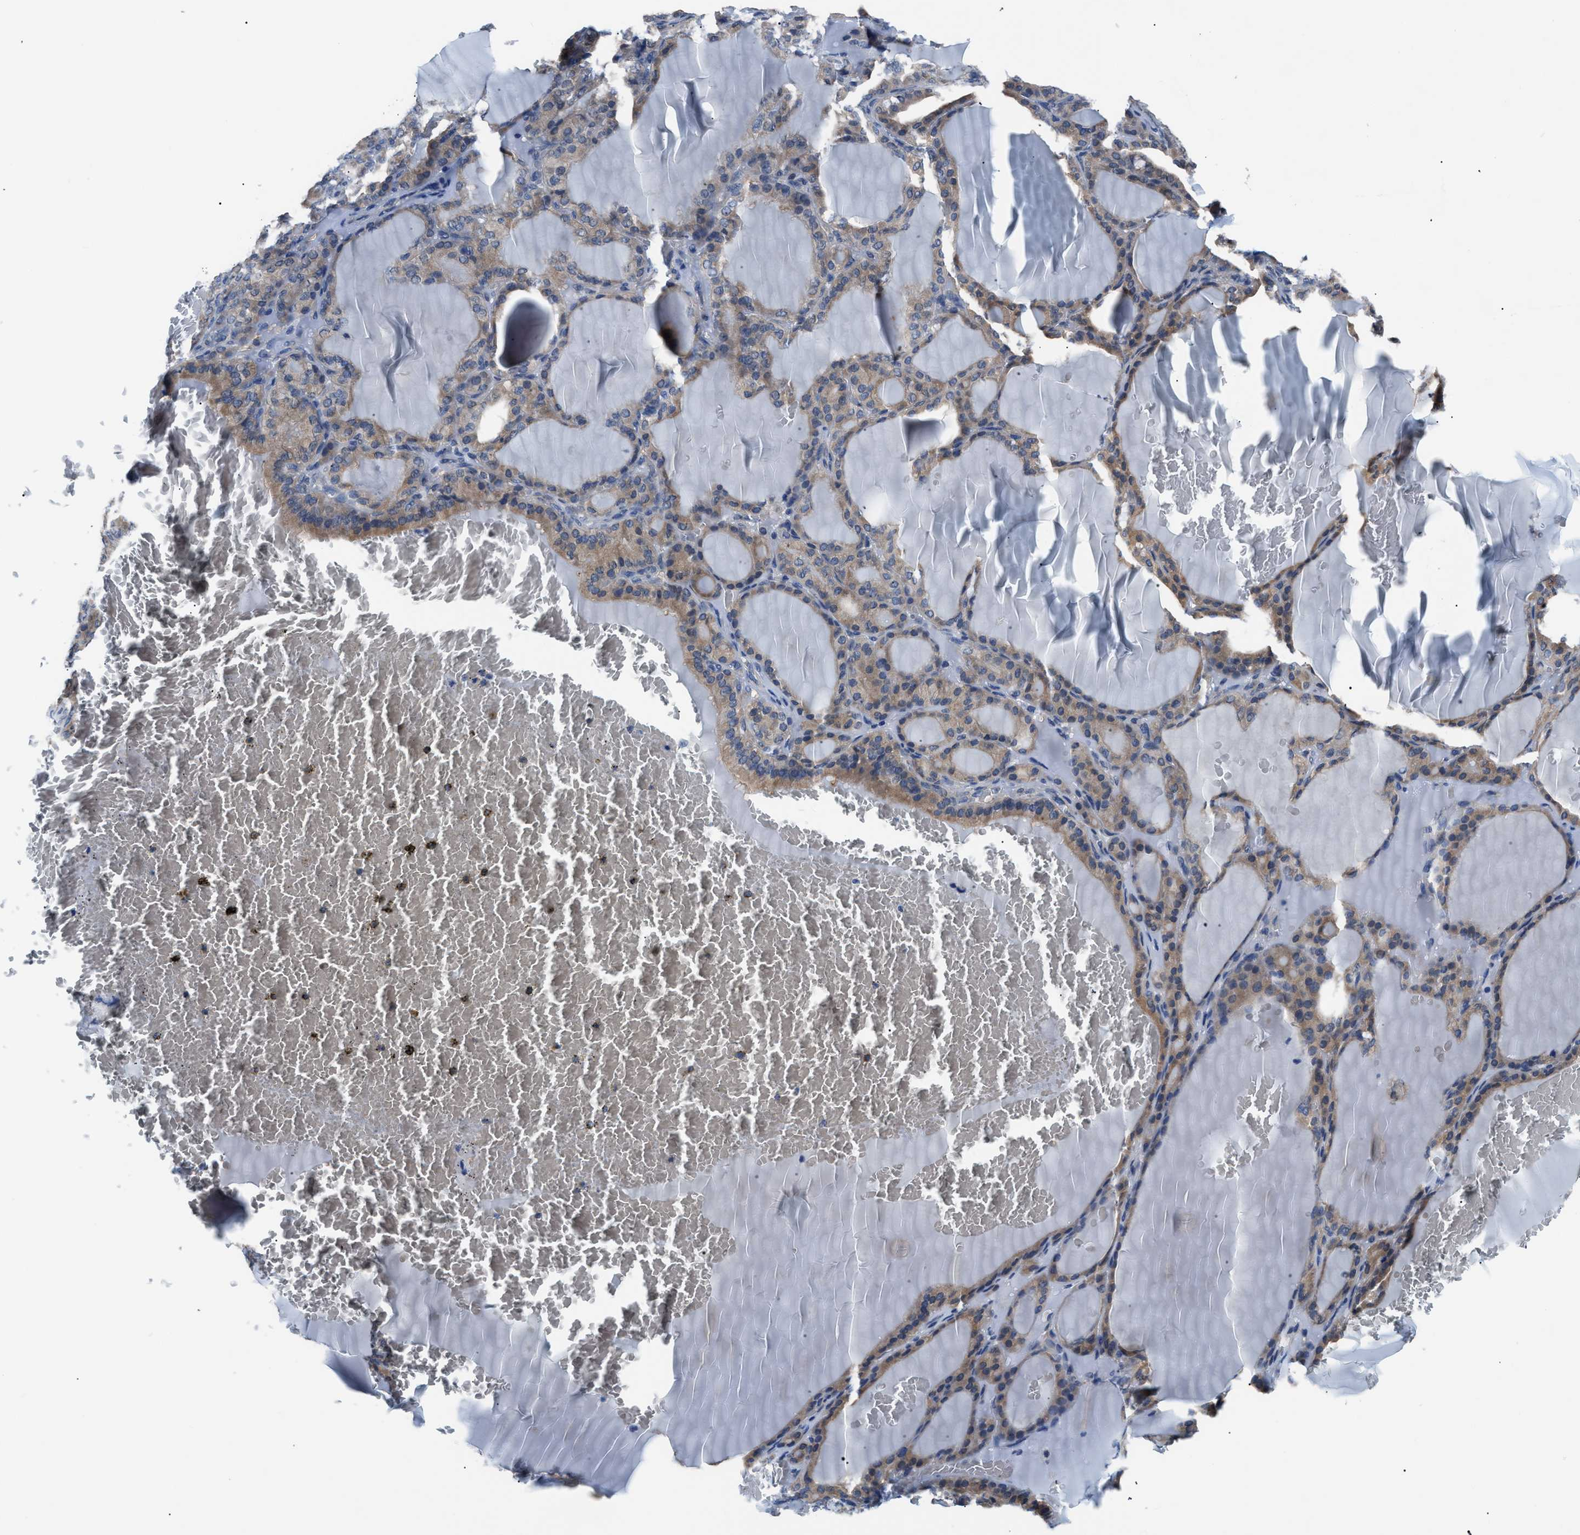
{"staining": {"intensity": "moderate", "quantity": "25%-75%", "location": "cytoplasmic/membranous"}, "tissue": "thyroid gland", "cell_type": "Glandular cells", "image_type": "normal", "snomed": [{"axis": "morphology", "description": "Normal tissue, NOS"}, {"axis": "topography", "description": "Thyroid gland"}], "caption": "An IHC histopathology image of normal tissue is shown. Protein staining in brown shows moderate cytoplasmic/membranous positivity in thyroid gland within glandular cells. (DAB = brown stain, brightfield microscopy at high magnification).", "gene": "TMEM45B", "patient": {"sex": "female", "age": 28}}